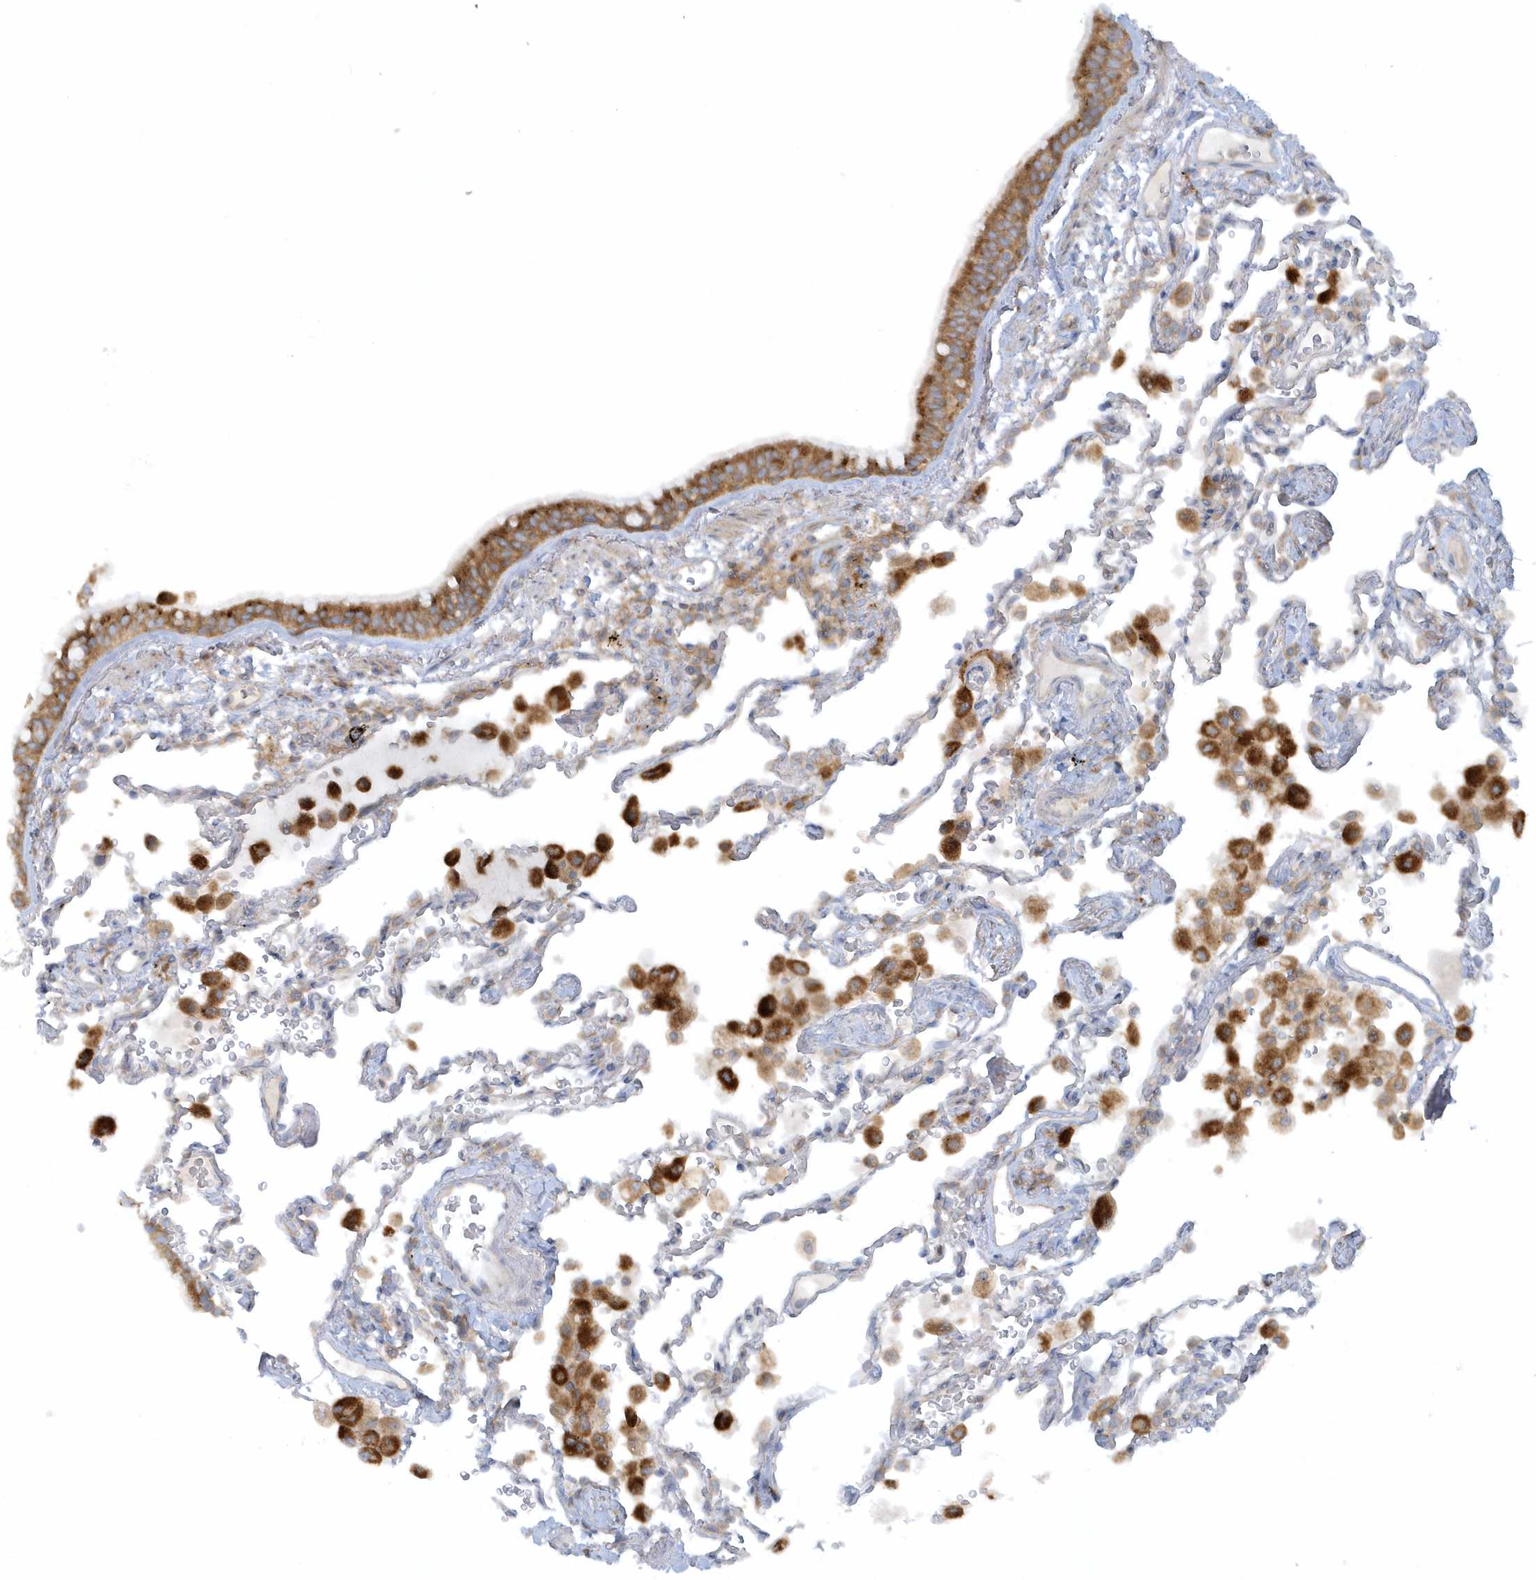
{"staining": {"intensity": "moderate", "quantity": ">75%", "location": "cytoplasmic/membranous"}, "tissue": "bronchus", "cell_type": "Respiratory epithelial cells", "image_type": "normal", "snomed": [{"axis": "morphology", "description": "Normal tissue, NOS"}, {"axis": "morphology", "description": "Adenocarcinoma, NOS"}, {"axis": "topography", "description": "Bronchus"}, {"axis": "topography", "description": "Lung"}], "caption": "IHC histopathology image of unremarkable bronchus stained for a protein (brown), which demonstrates medium levels of moderate cytoplasmic/membranous expression in about >75% of respiratory epithelial cells.", "gene": "CNOT10", "patient": {"sex": "male", "age": 54}}